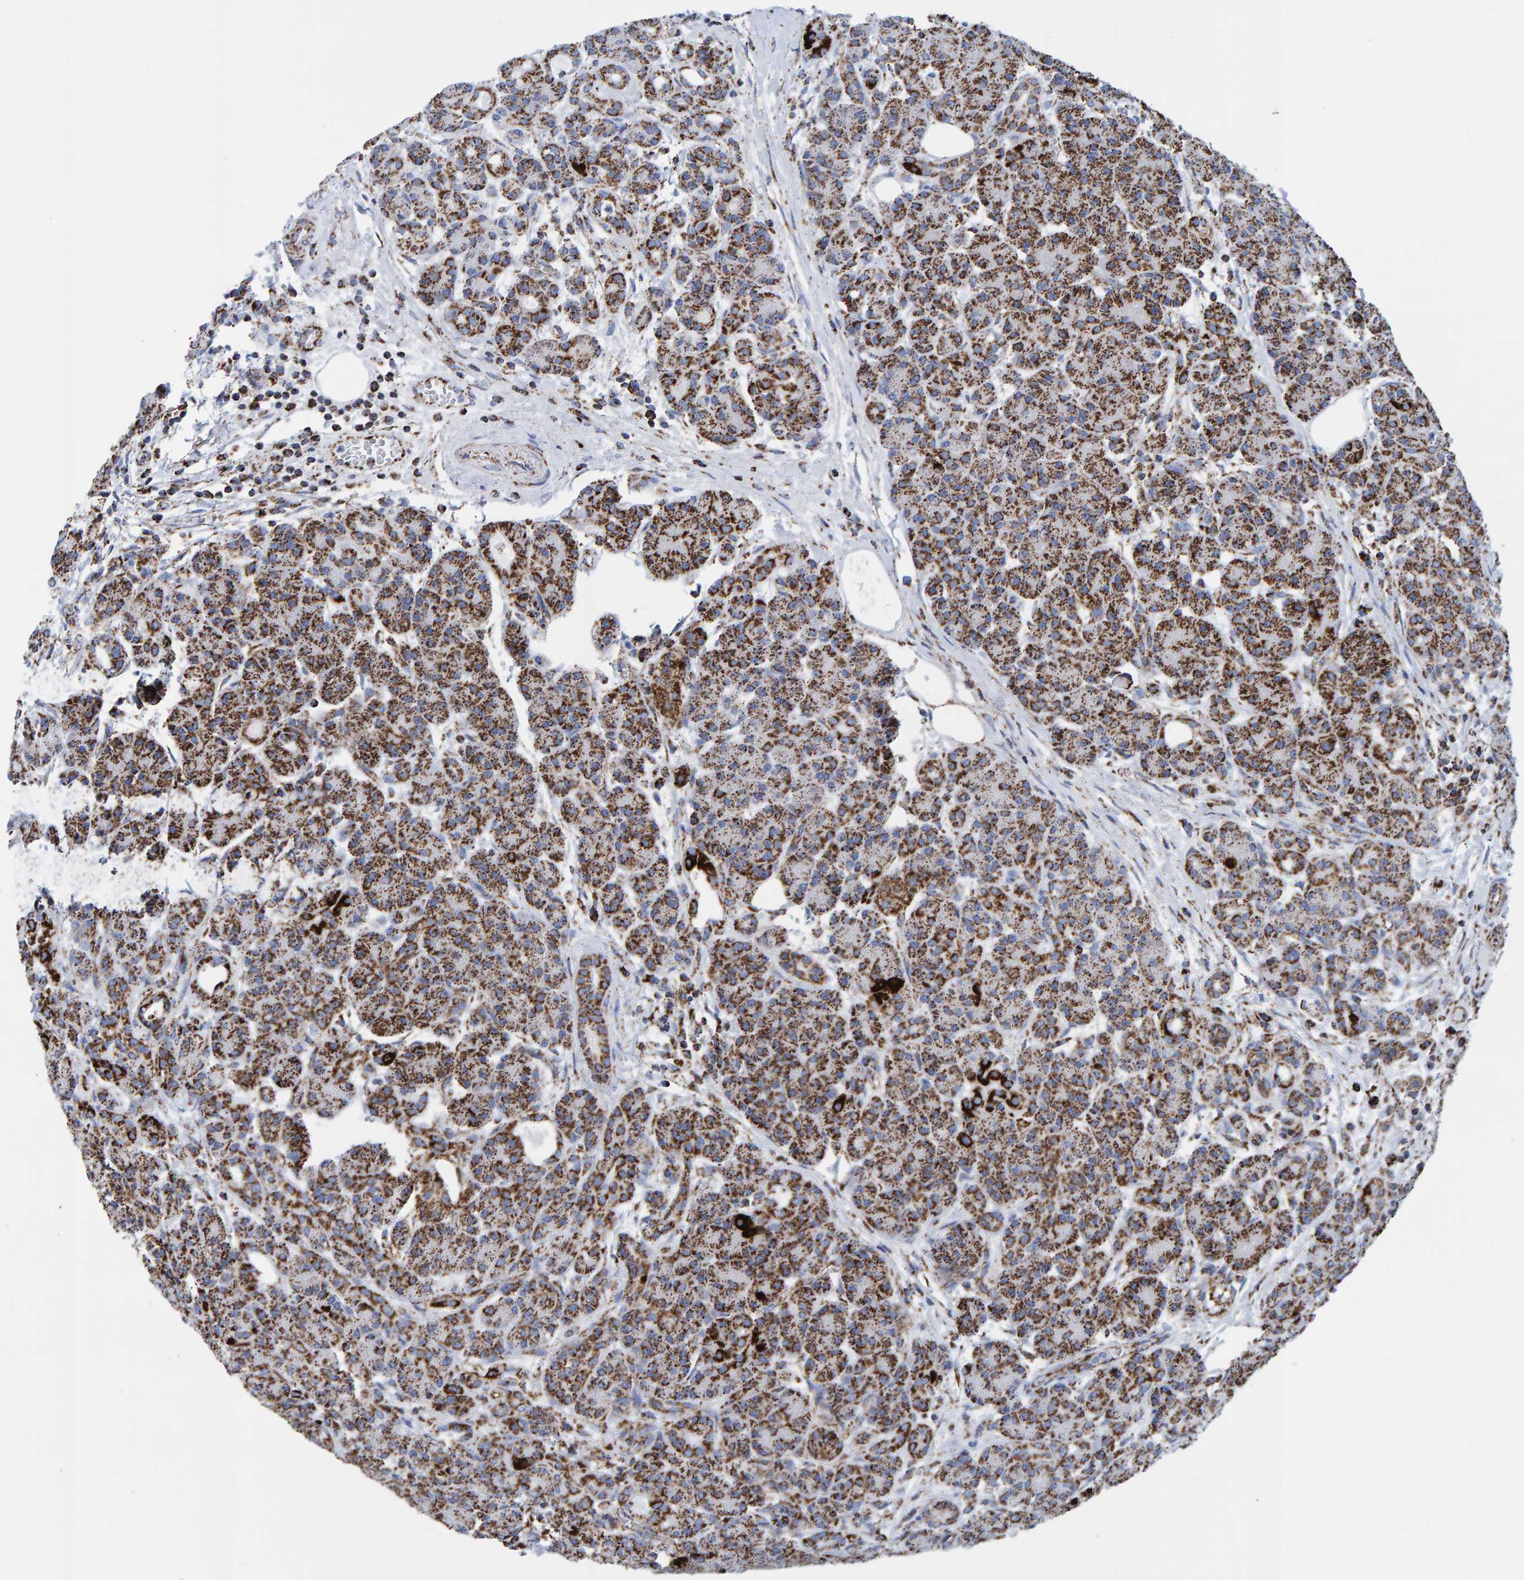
{"staining": {"intensity": "strong", "quantity": ">75%", "location": "cytoplasmic/membranous"}, "tissue": "pancreas", "cell_type": "Exocrine glandular cells", "image_type": "normal", "snomed": [{"axis": "morphology", "description": "Normal tissue, NOS"}, {"axis": "topography", "description": "Pancreas"}], "caption": "Approximately >75% of exocrine glandular cells in normal human pancreas exhibit strong cytoplasmic/membranous protein staining as visualized by brown immunohistochemical staining.", "gene": "ENSG00000262660", "patient": {"sex": "male", "age": 63}}